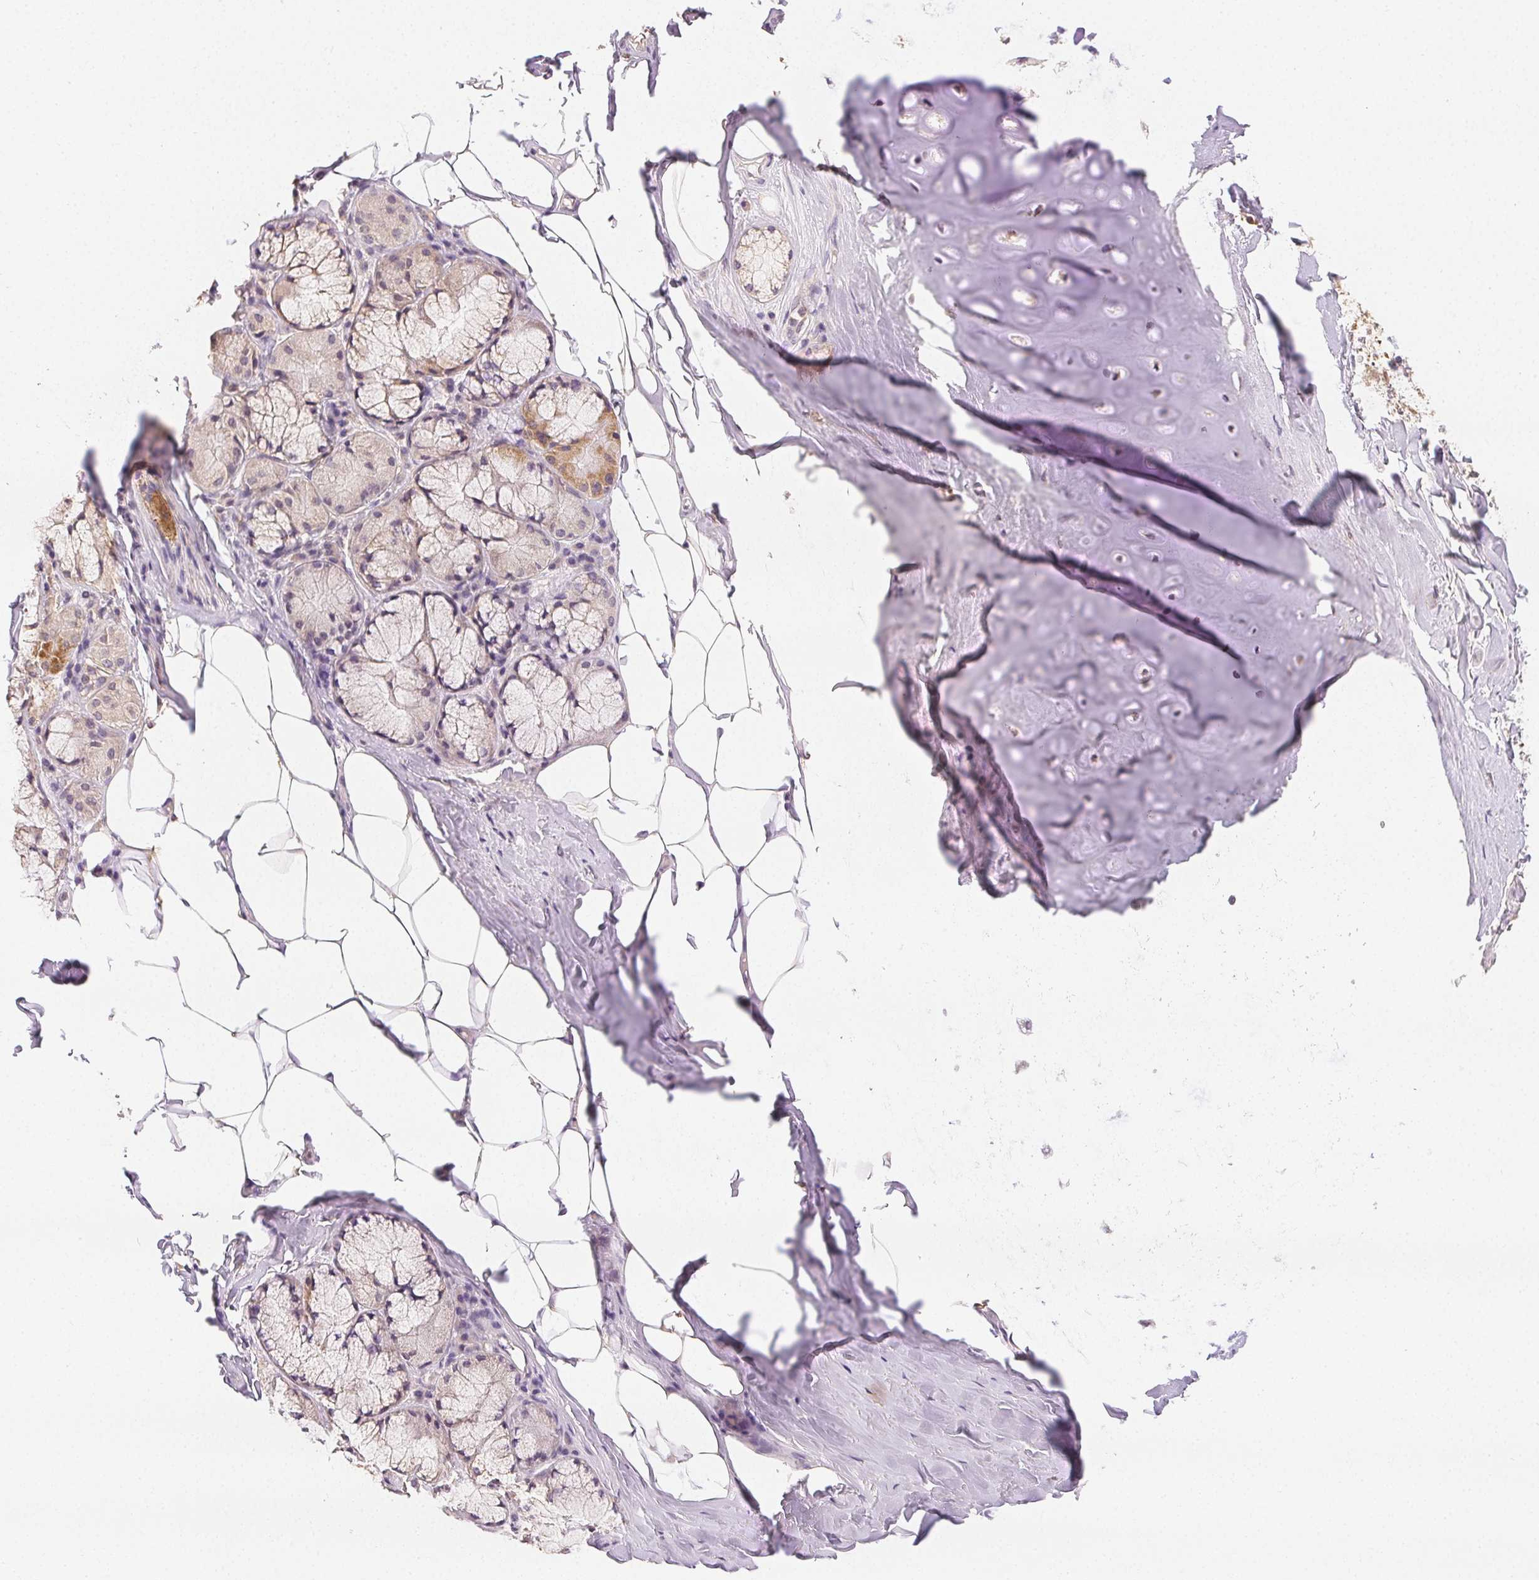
{"staining": {"intensity": "negative", "quantity": "none", "location": "none"}, "tissue": "adipose tissue", "cell_type": "Adipocytes", "image_type": "normal", "snomed": [{"axis": "morphology", "description": "Normal tissue, NOS"}, {"axis": "topography", "description": "Cartilage tissue"}, {"axis": "topography", "description": "Bronchus"}], "caption": "Immunohistochemistry (IHC) micrograph of unremarkable human adipose tissue stained for a protein (brown), which shows no positivity in adipocytes.", "gene": "SEZ6L2", "patient": {"sex": "male", "age": 64}}